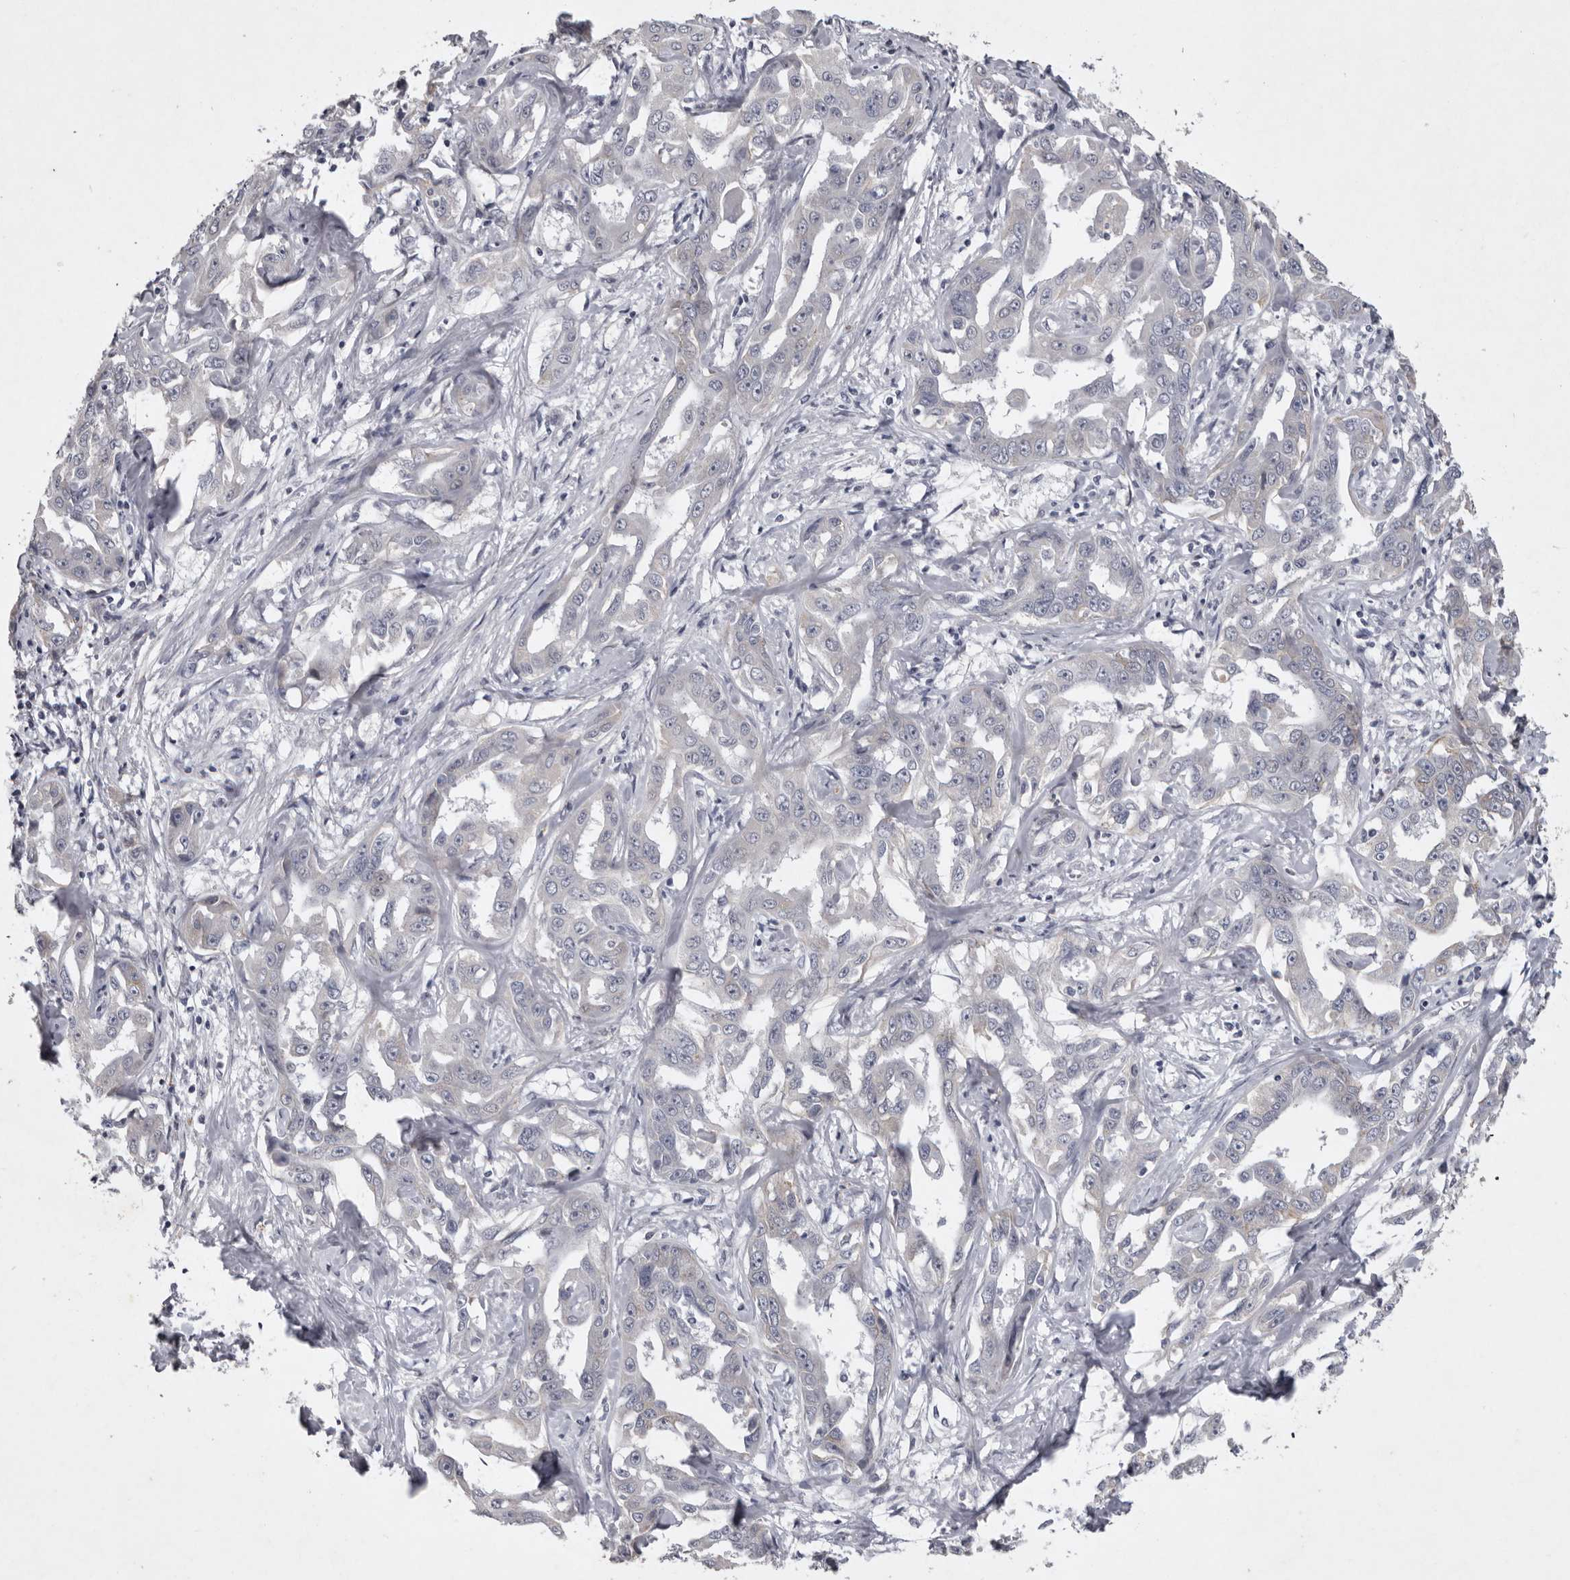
{"staining": {"intensity": "negative", "quantity": "none", "location": "none"}, "tissue": "liver cancer", "cell_type": "Tumor cells", "image_type": "cancer", "snomed": [{"axis": "morphology", "description": "Cholangiocarcinoma"}, {"axis": "topography", "description": "Liver"}], "caption": "Immunohistochemical staining of liver cancer displays no significant expression in tumor cells.", "gene": "NKAIN4", "patient": {"sex": "male", "age": 59}}